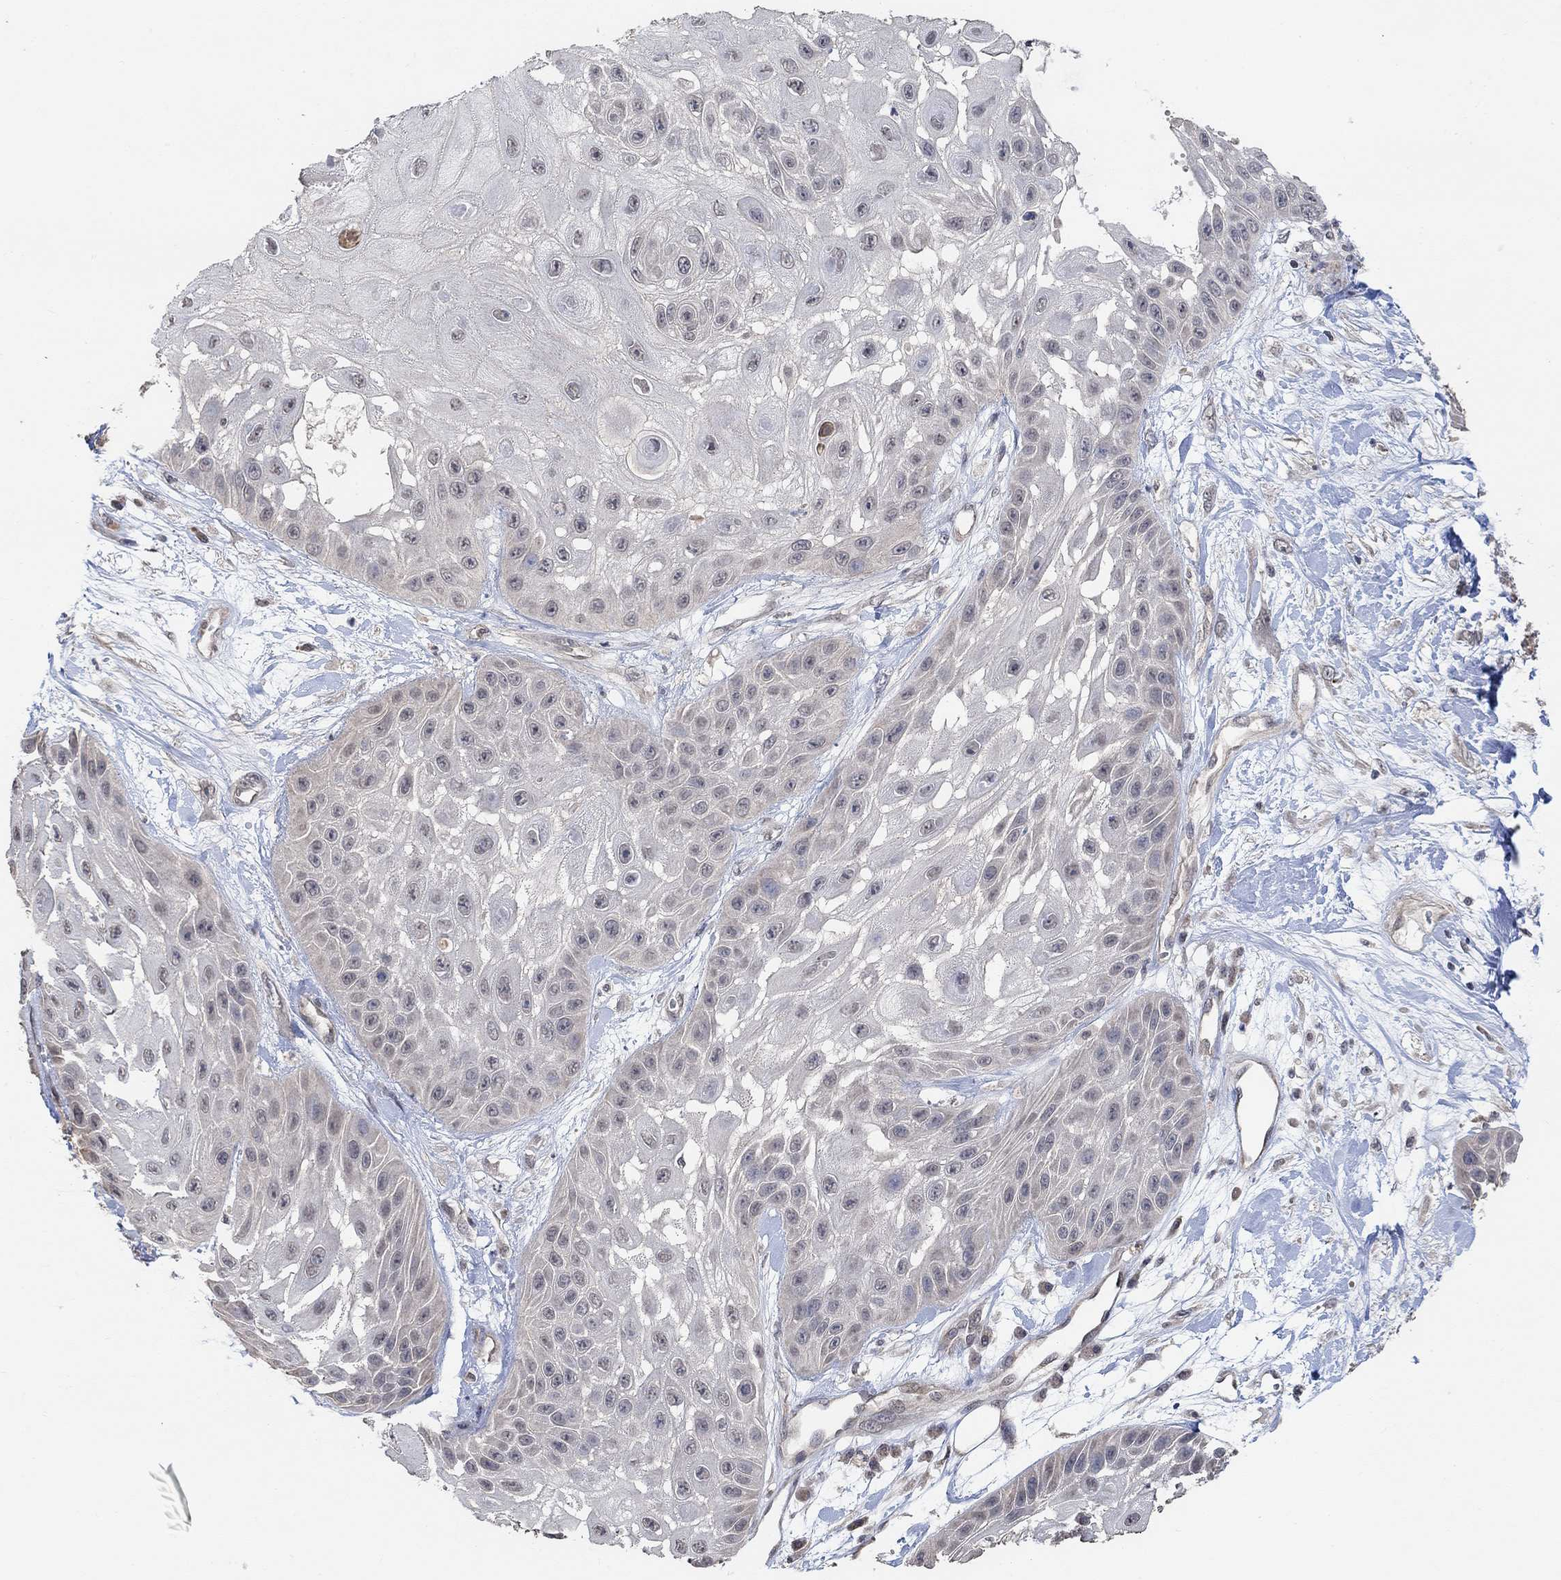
{"staining": {"intensity": "negative", "quantity": "none", "location": "none"}, "tissue": "skin cancer", "cell_type": "Tumor cells", "image_type": "cancer", "snomed": [{"axis": "morphology", "description": "Normal tissue, NOS"}, {"axis": "morphology", "description": "Squamous cell carcinoma, NOS"}, {"axis": "topography", "description": "Skin"}], "caption": "A high-resolution histopathology image shows immunohistochemistry (IHC) staining of squamous cell carcinoma (skin), which exhibits no significant staining in tumor cells. Brightfield microscopy of immunohistochemistry stained with DAB (brown) and hematoxylin (blue), captured at high magnification.", "gene": "UNC5B", "patient": {"sex": "male", "age": 79}}